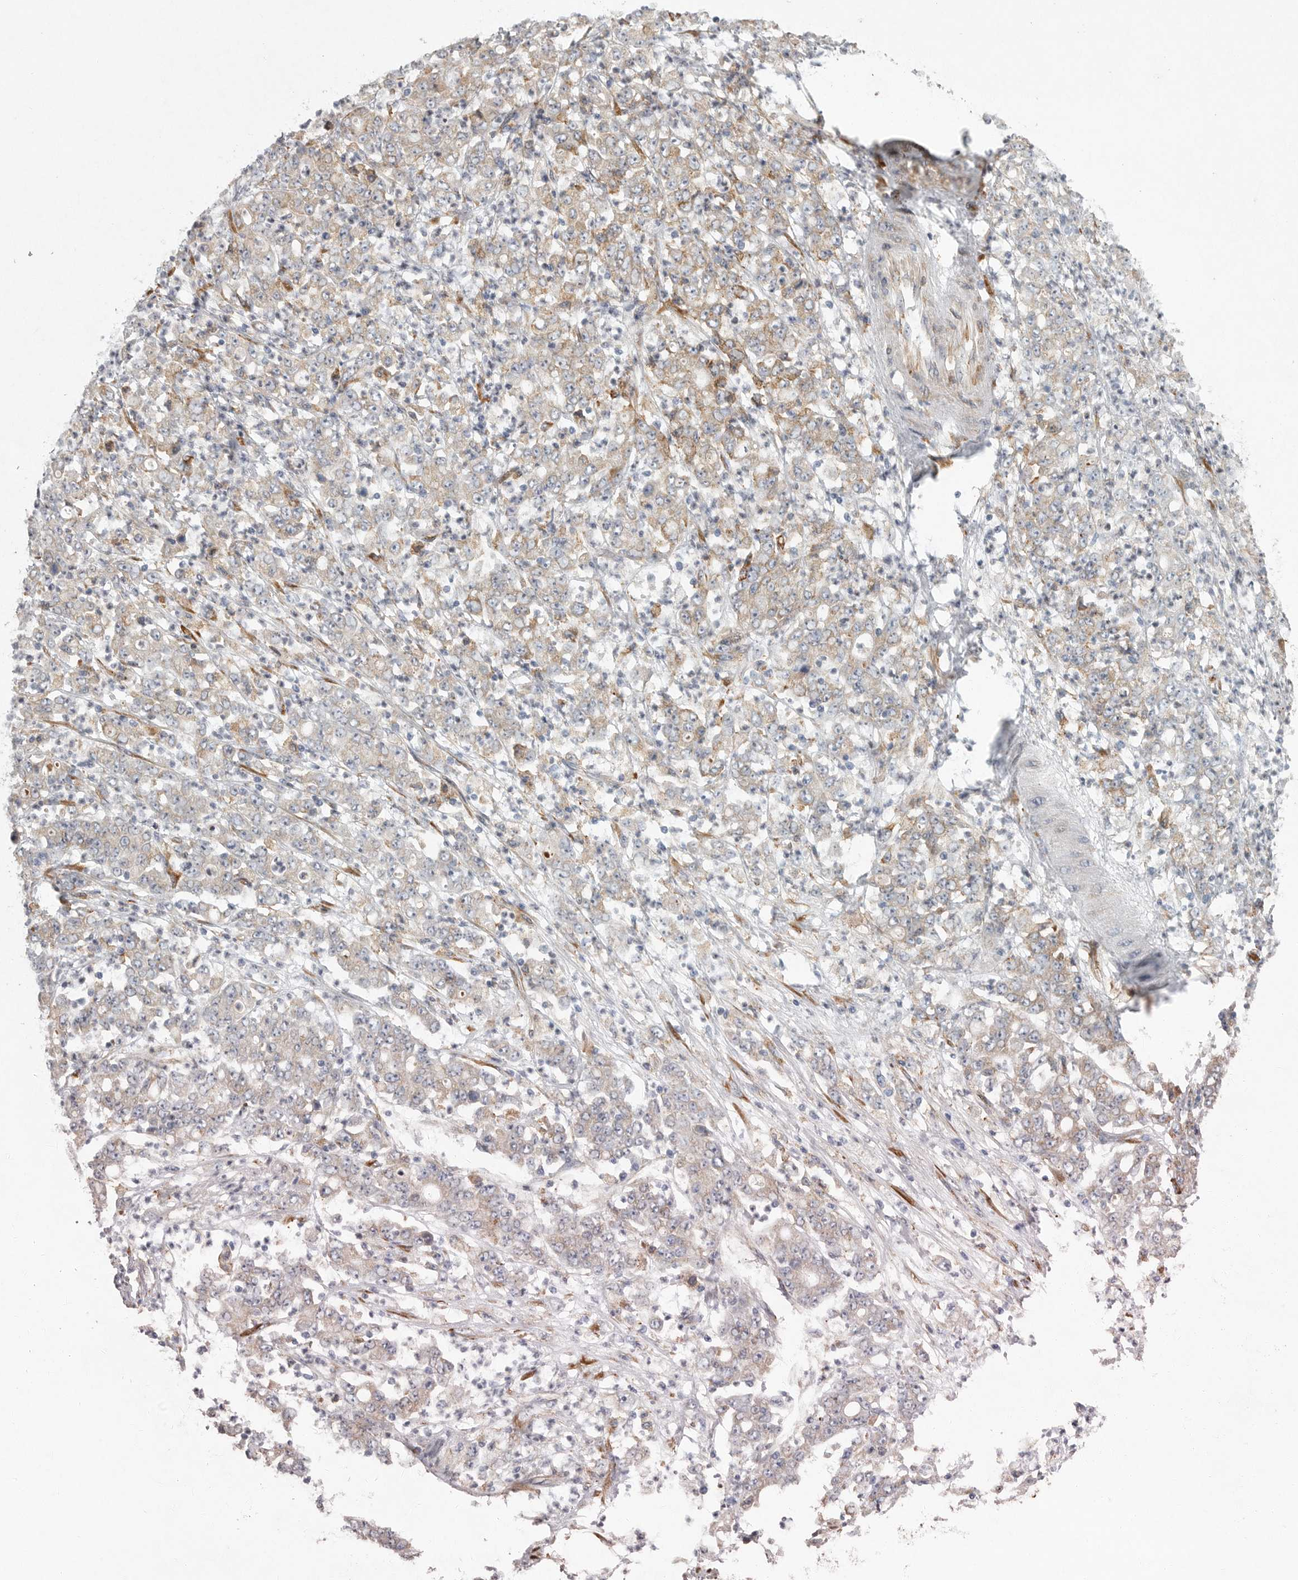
{"staining": {"intensity": "weak", "quantity": "25%-75%", "location": "cytoplasmic/membranous"}, "tissue": "stomach cancer", "cell_type": "Tumor cells", "image_type": "cancer", "snomed": [{"axis": "morphology", "description": "Adenocarcinoma, NOS"}, {"axis": "topography", "description": "Stomach, lower"}], "caption": "Protein analysis of stomach cancer tissue demonstrates weak cytoplasmic/membranous positivity in about 25%-75% of tumor cells. (IHC, brightfield microscopy, high magnification).", "gene": "MINPP1", "patient": {"sex": "female", "age": 71}}